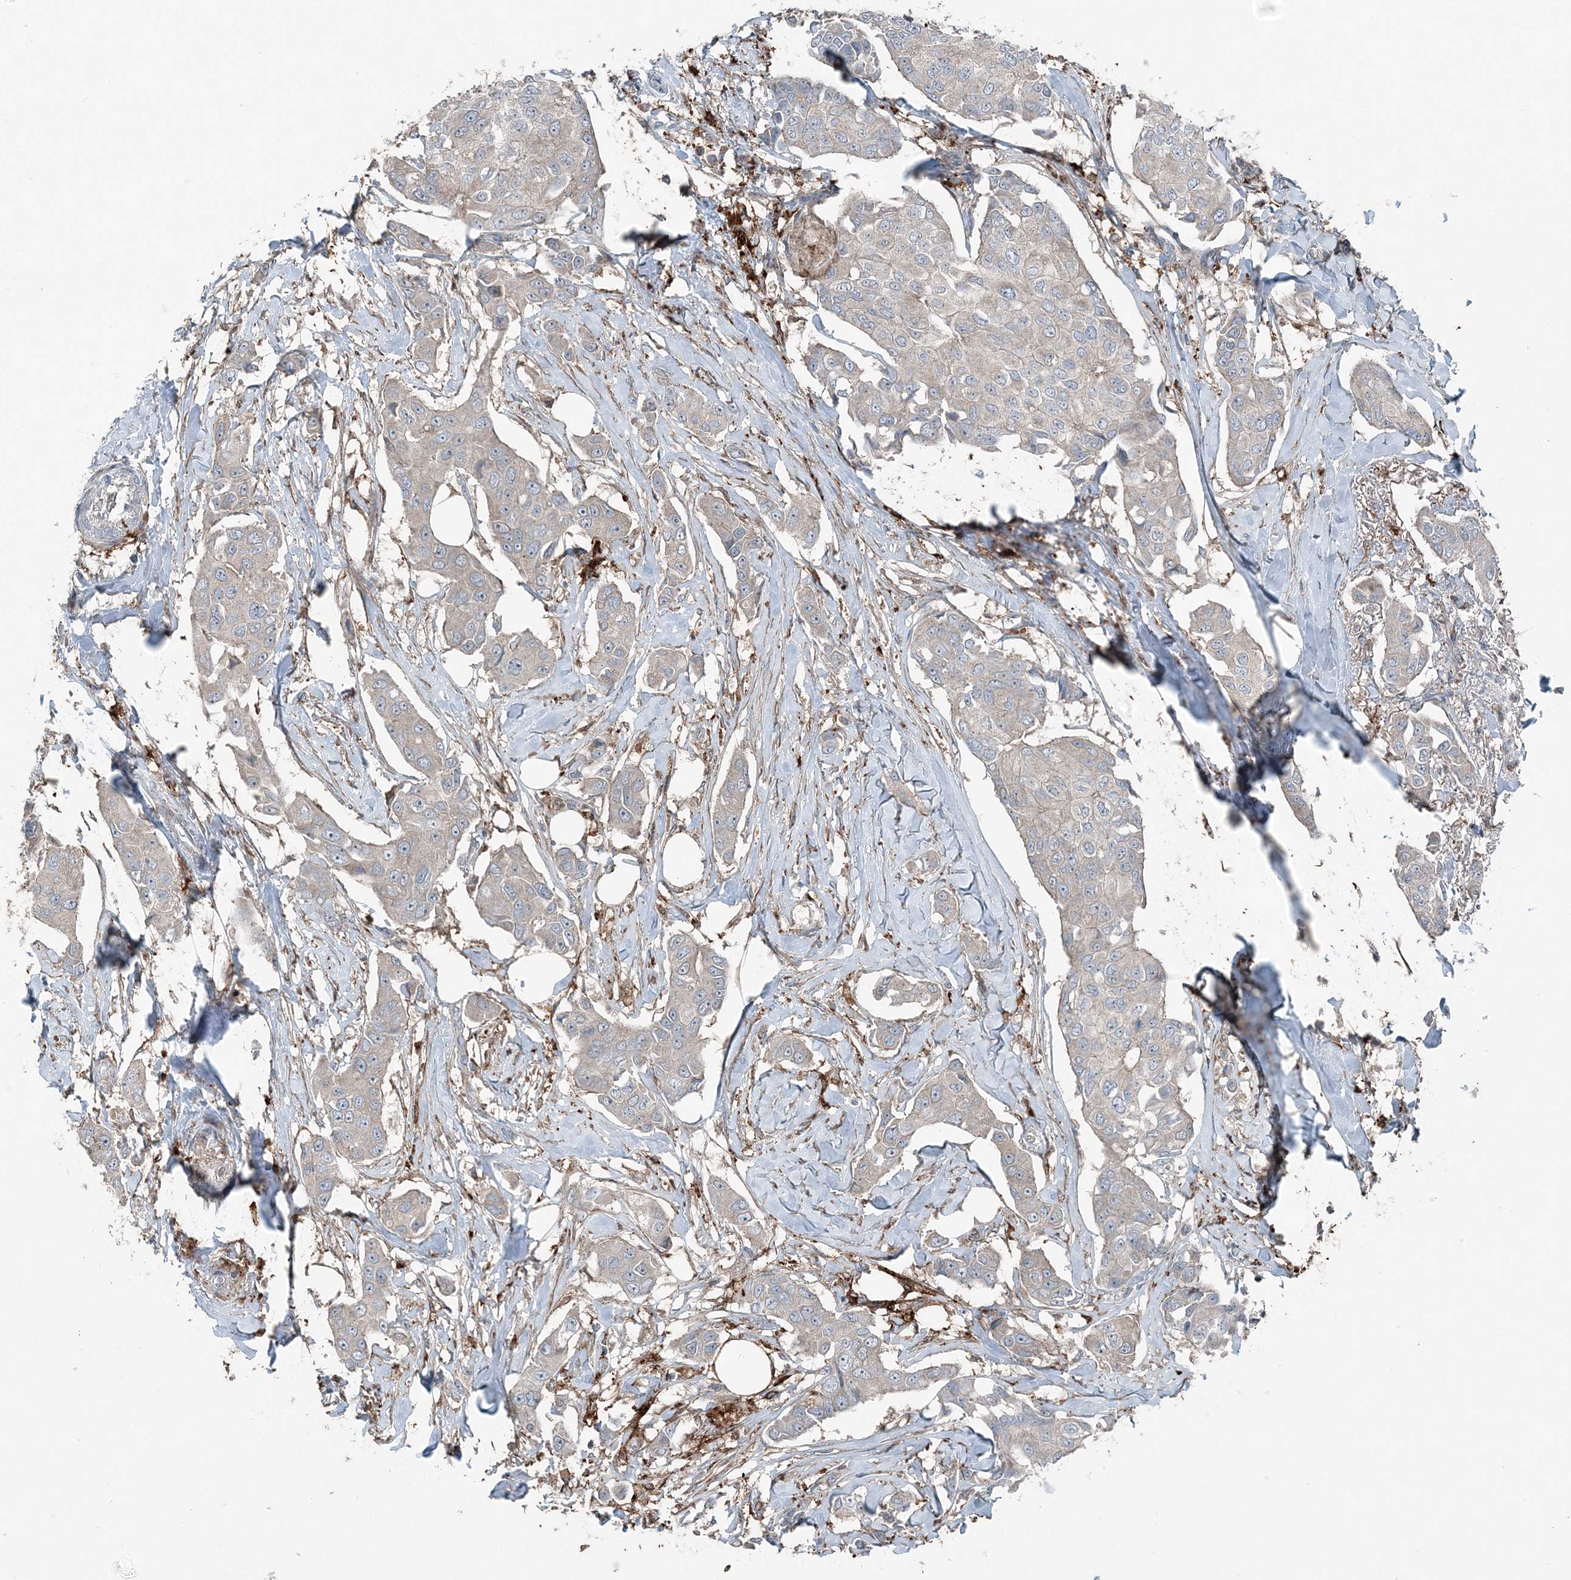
{"staining": {"intensity": "negative", "quantity": "none", "location": "none"}, "tissue": "breast cancer", "cell_type": "Tumor cells", "image_type": "cancer", "snomed": [{"axis": "morphology", "description": "Duct carcinoma"}, {"axis": "topography", "description": "Breast"}], "caption": "This is an immunohistochemistry histopathology image of breast cancer. There is no expression in tumor cells.", "gene": "KY", "patient": {"sex": "female", "age": 80}}